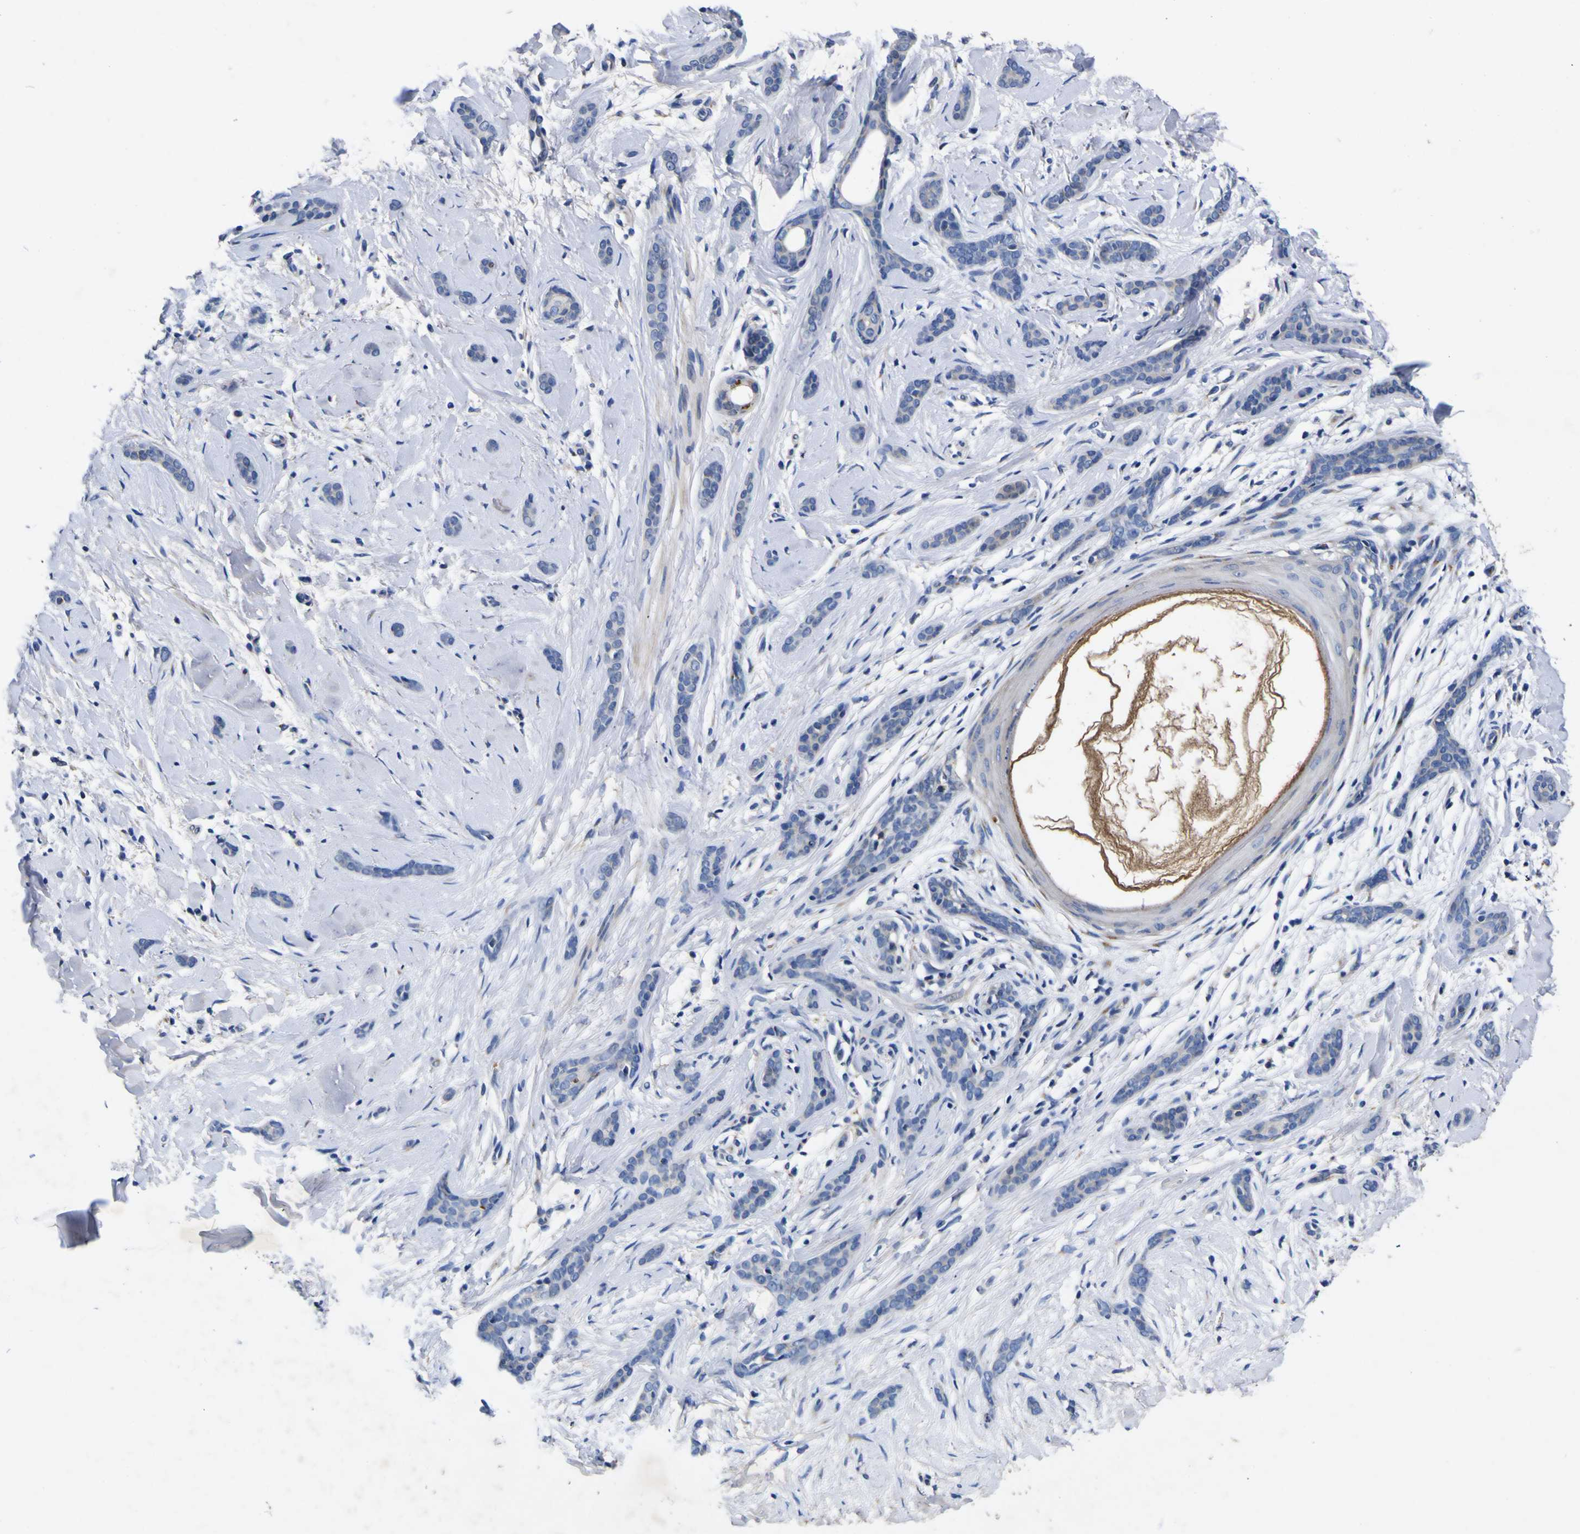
{"staining": {"intensity": "negative", "quantity": "none", "location": "none"}, "tissue": "skin cancer", "cell_type": "Tumor cells", "image_type": "cancer", "snomed": [{"axis": "morphology", "description": "Basal cell carcinoma"}, {"axis": "morphology", "description": "Adnexal tumor, benign"}, {"axis": "topography", "description": "Skin"}], "caption": "An immunohistochemistry (IHC) photomicrograph of benign adnexal tumor (skin) is shown. There is no staining in tumor cells of benign adnexal tumor (skin).", "gene": "COA1", "patient": {"sex": "female", "age": 42}}